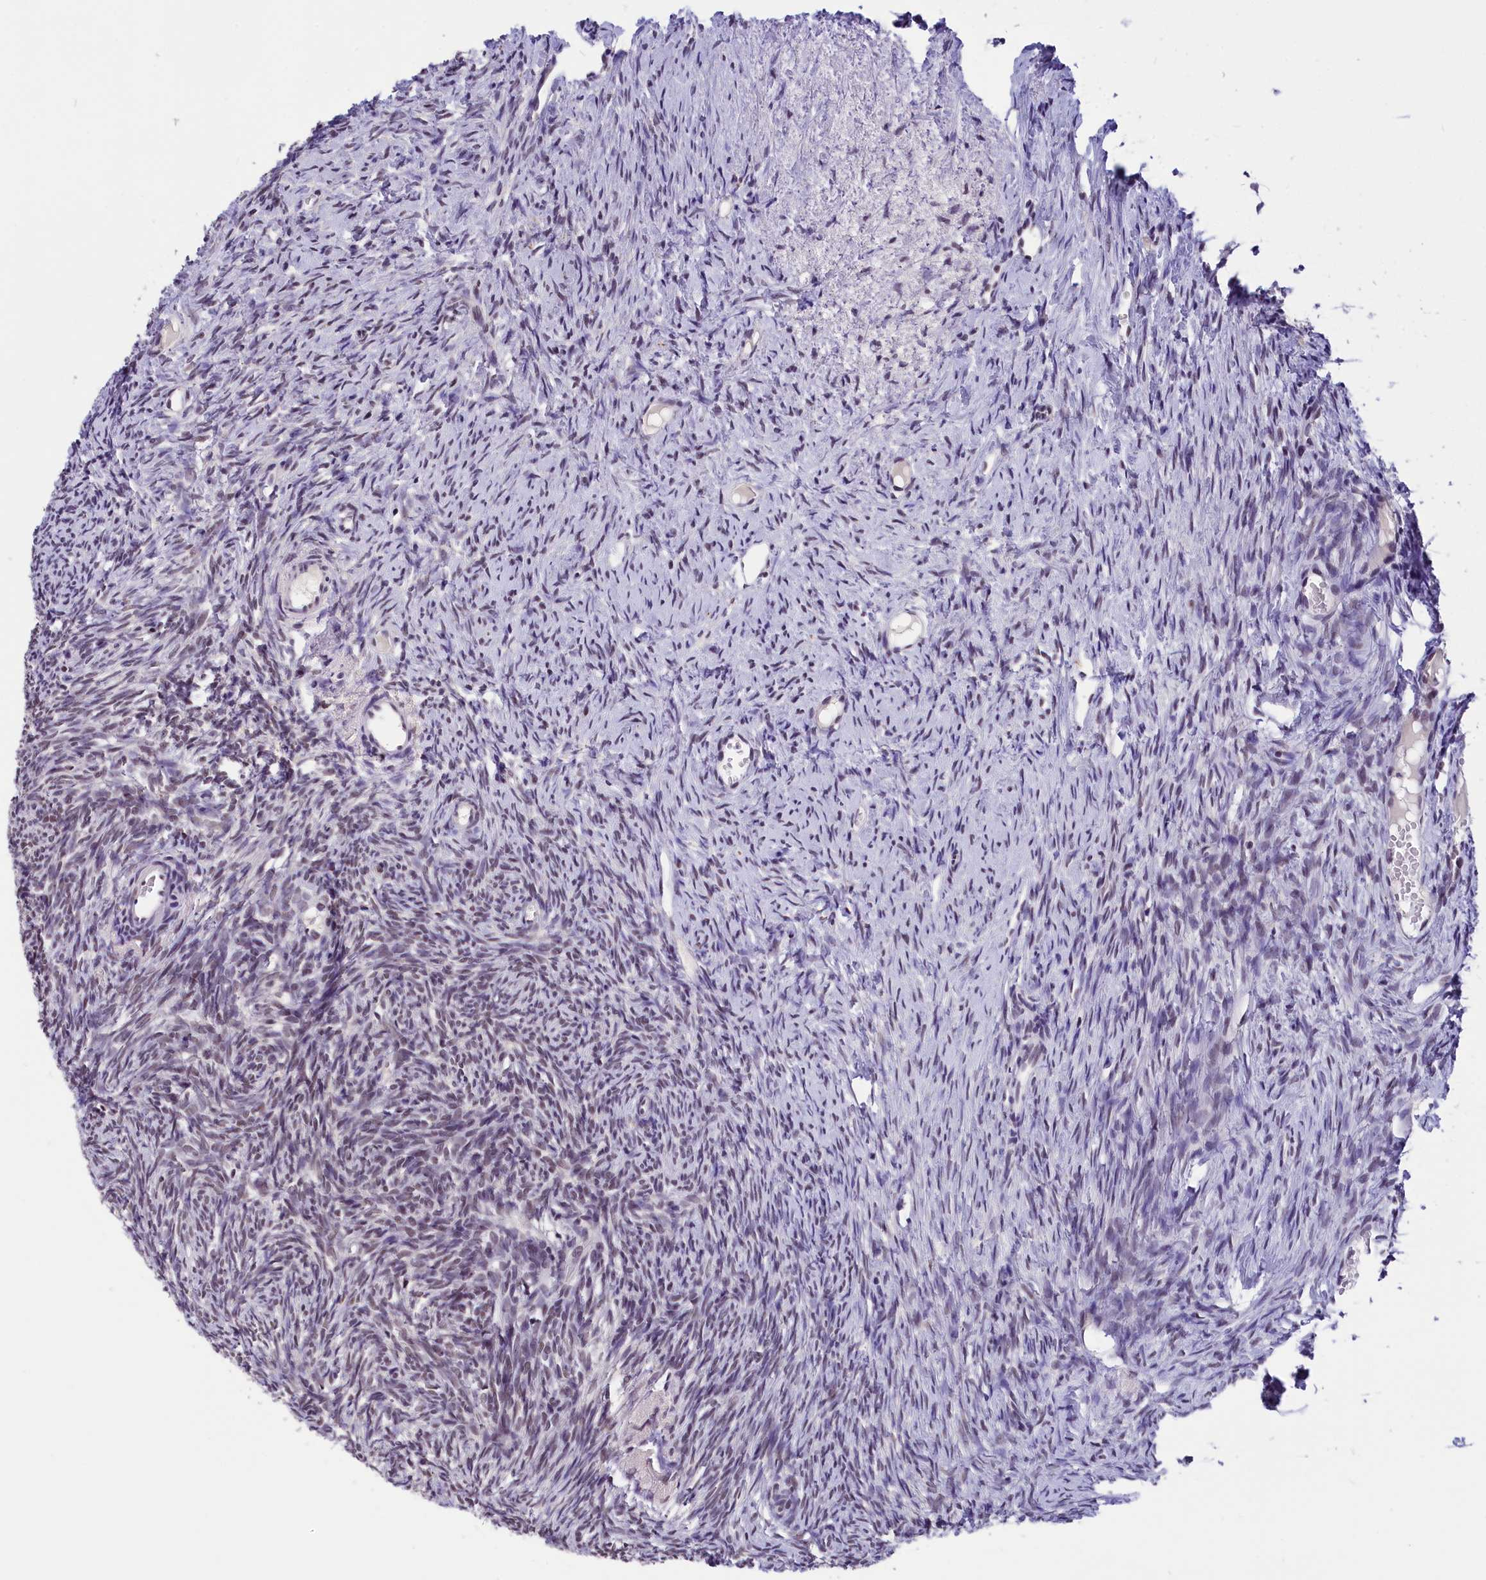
{"staining": {"intensity": "weak", "quantity": "<25%", "location": "nuclear"}, "tissue": "ovary", "cell_type": "Ovarian stroma cells", "image_type": "normal", "snomed": [{"axis": "morphology", "description": "Normal tissue, NOS"}, {"axis": "topography", "description": "Ovary"}], "caption": "This is an immunohistochemistry photomicrograph of benign ovary. There is no staining in ovarian stroma cells.", "gene": "ZC3H4", "patient": {"sex": "female", "age": 51}}